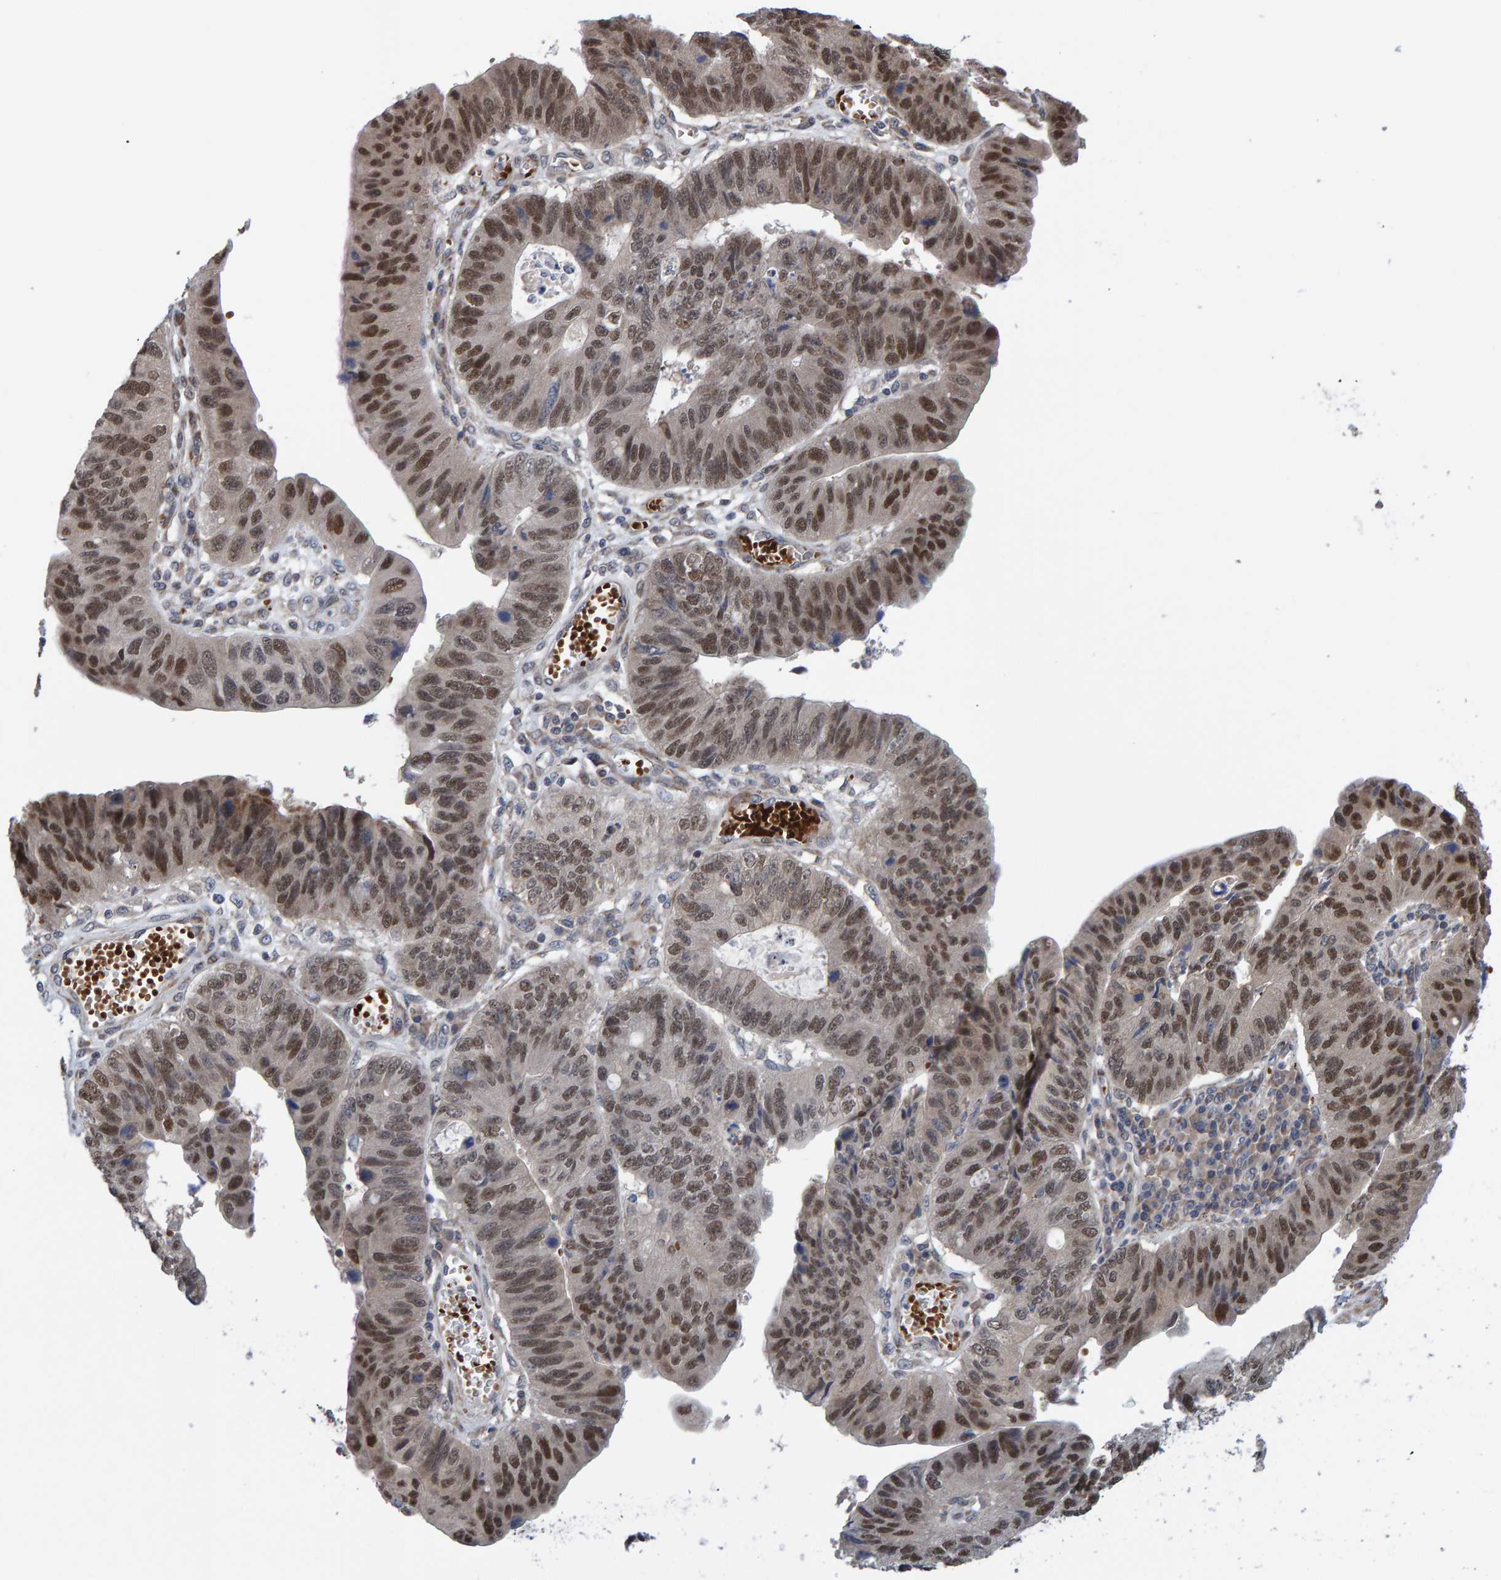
{"staining": {"intensity": "strong", "quantity": "25%-75%", "location": "nuclear"}, "tissue": "stomach cancer", "cell_type": "Tumor cells", "image_type": "cancer", "snomed": [{"axis": "morphology", "description": "Adenocarcinoma, NOS"}, {"axis": "topography", "description": "Stomach"}], "caption": "Protein expression analysis of stomach adenocarcinoma reveals strong nuclear positivity in about 25%-75% of tumor cells.", "gene": "MFSD6L", "patient": {"sex": "male", "age": 59}}